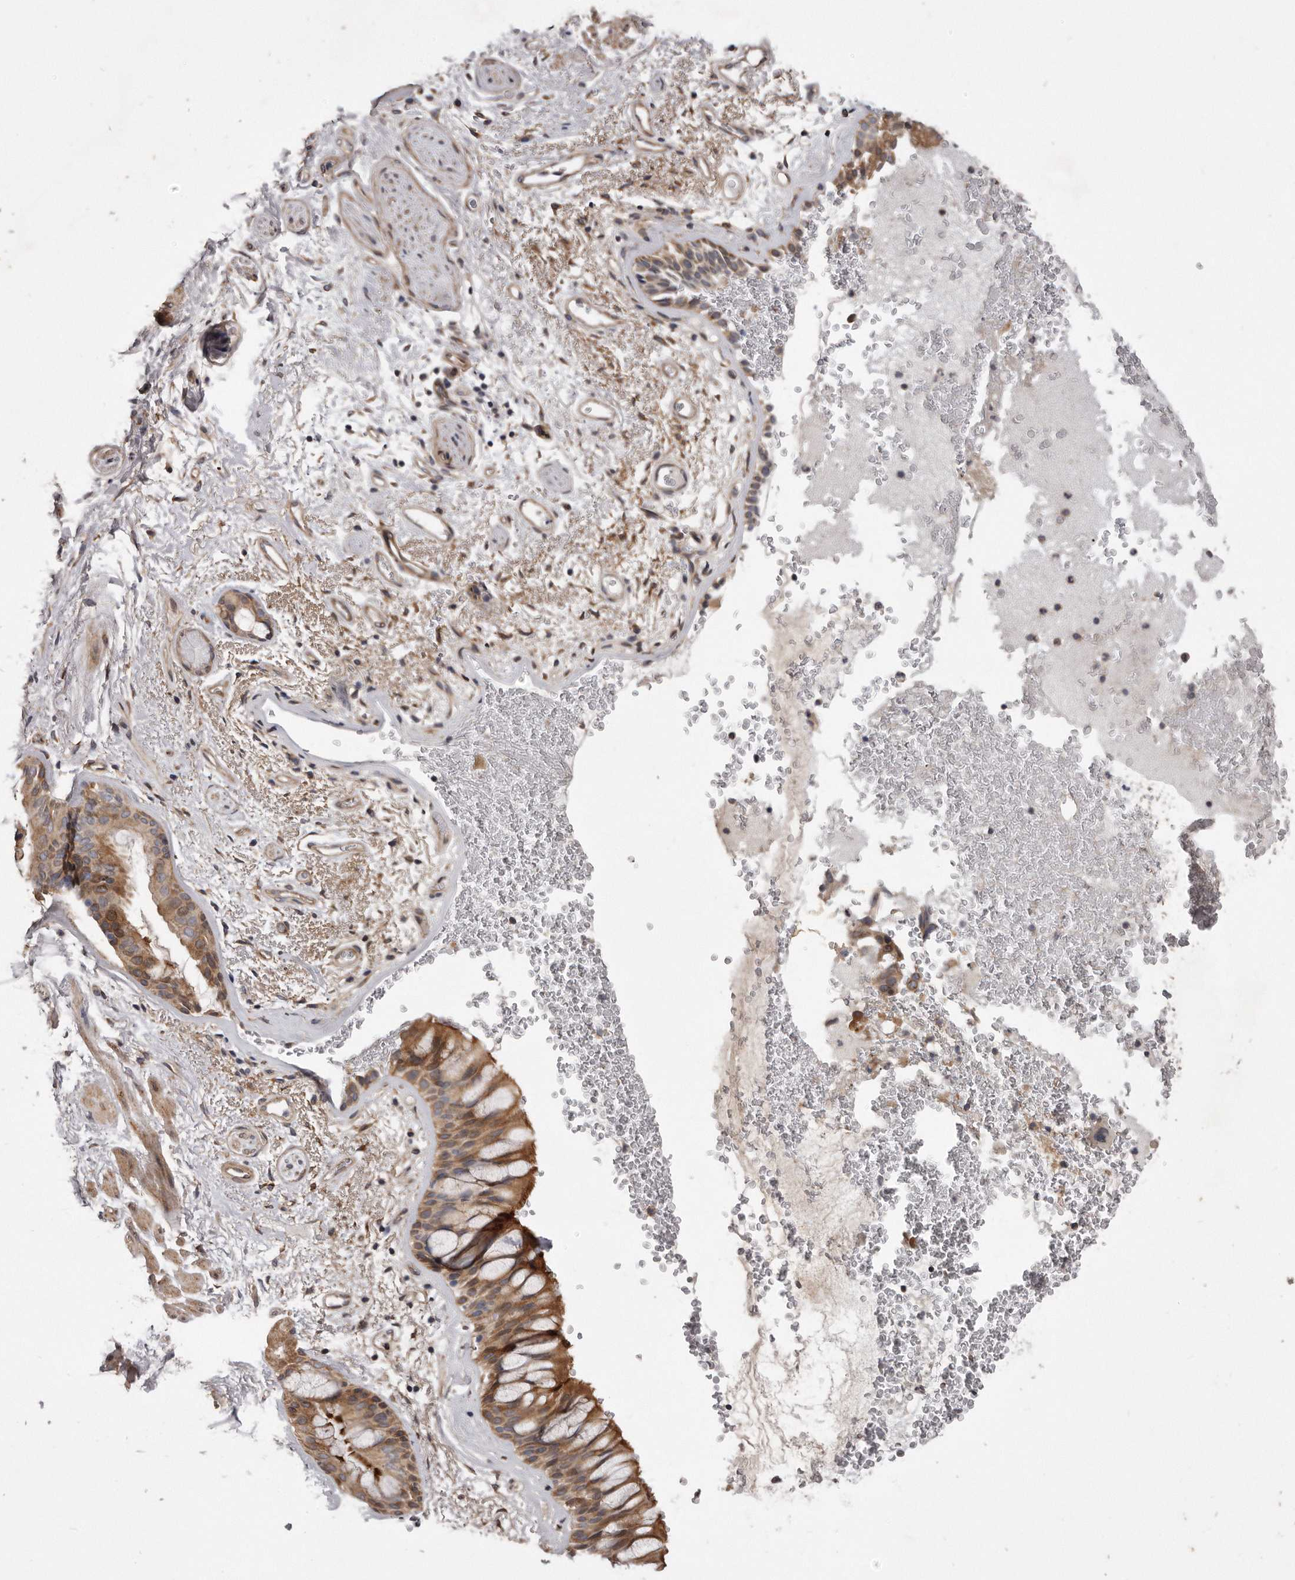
{"staining": {"intensity": "moderate", "quantity": ">75%", "location": "cytoplasmic/membranous"}, "tissue": "bronchus", "cell_type": "Respiratory epithelial cells", "image_type": "normal", "snomed": [{"axis": "morphology", "description": "Normal tissue, NOS"}, {"axis": "morphology", "description": "Squamous cell carcinoma, NOS"}, {"axis": "topography", "description": "Lymph node"}, {"axis": "topography", "description": "Bronchus"}, {"axis": "topography", "description": "Lung"}], "caption": "This micrograph displays immunohistochemistry staining of unremarkable bronchus, with medium moderate cytoplasmic/membranous staining in about >75% of respiratory epithelial cells.", "gene": "ARMCX1", "patient": {"sex": "male", "age": 66}}